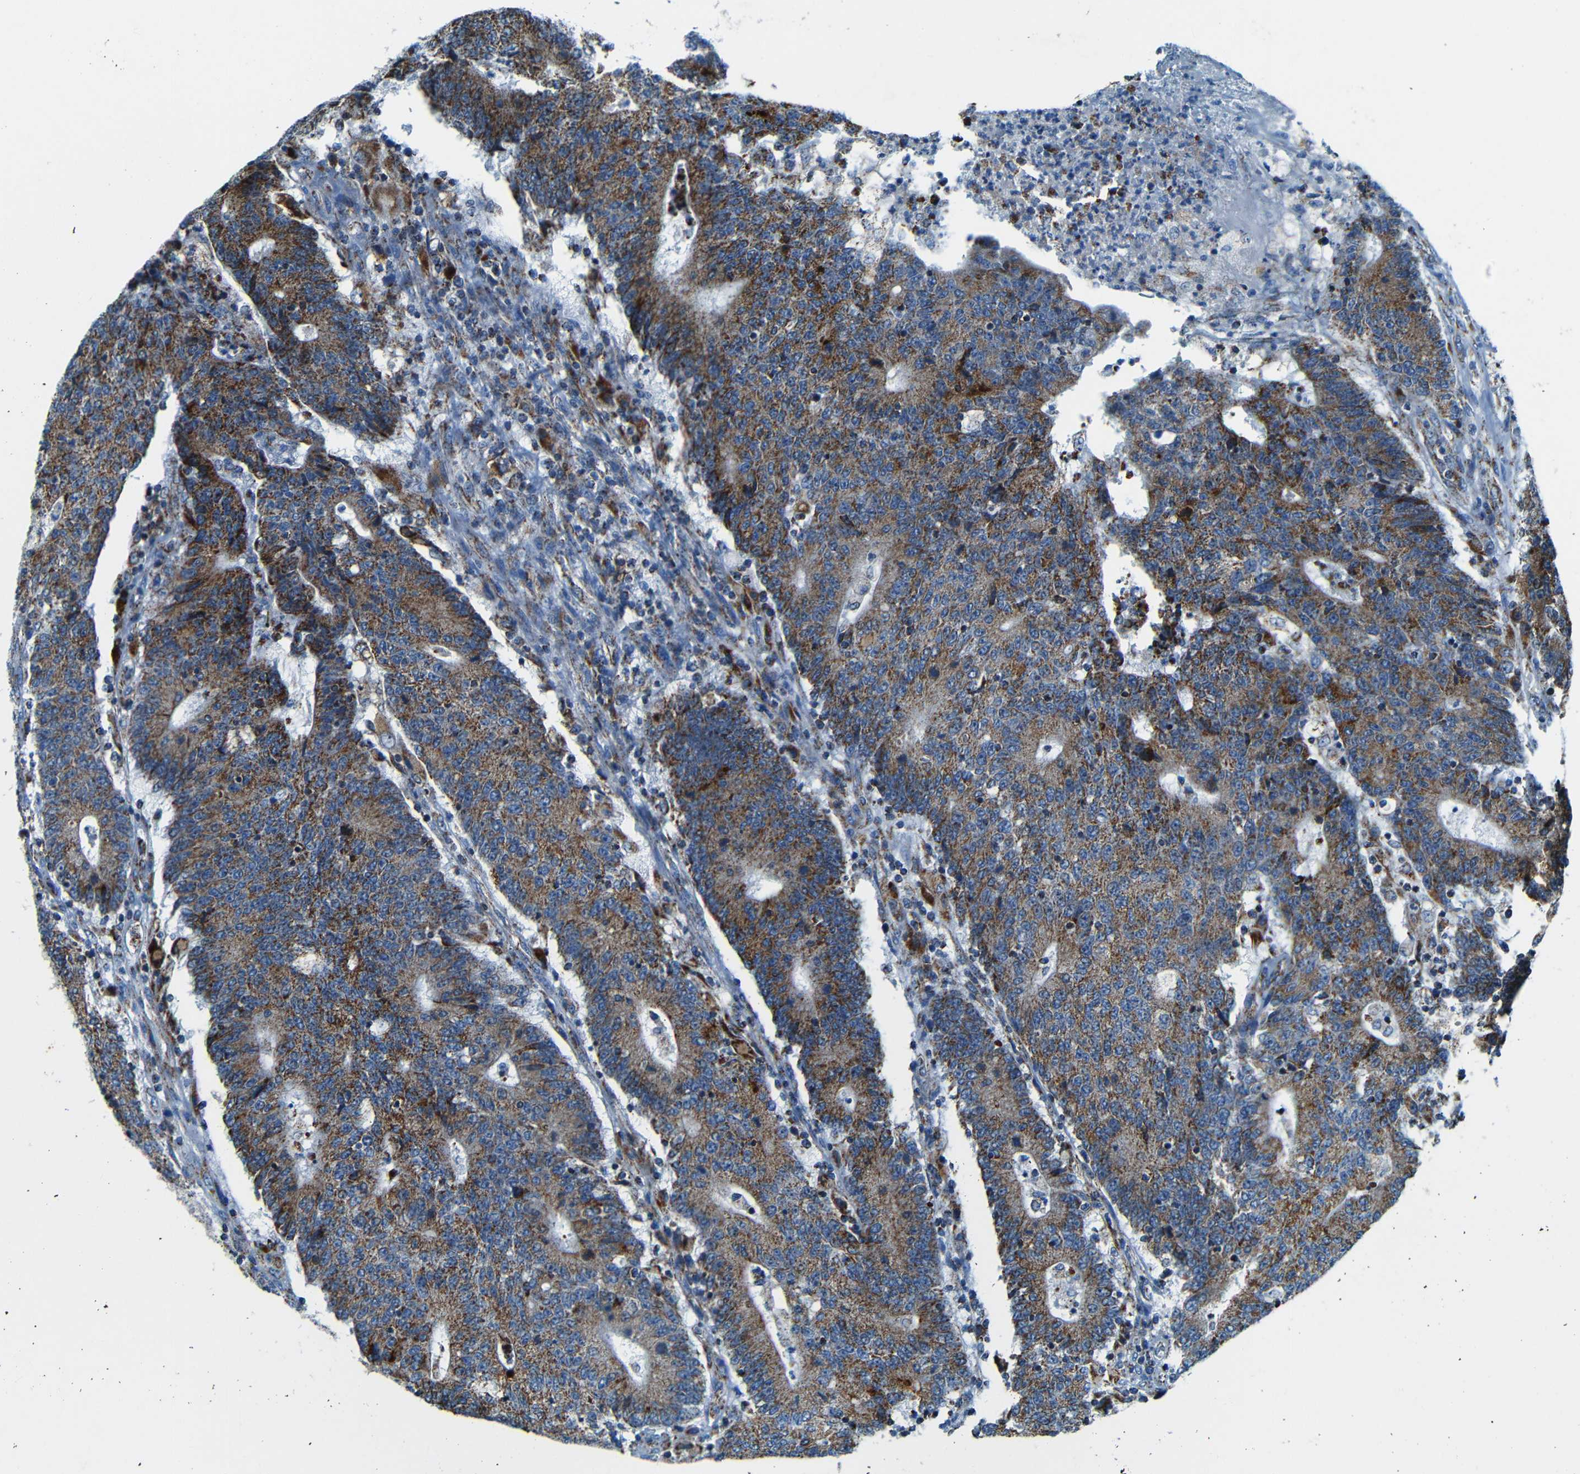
{"staining": {"intensity": "strong", "quantity": "25%-75%", "location": "cytoplasmic/membranous"}, "tissue": "colorectal cancer", "cell_type": "Tumor cells", "image_type": "cancer", "snomed": [{"axis": "morphology", "description": "Normal tissue, NOS"}, {"axis": "morphology", "description": "Adenocarcinoma, NOS"}, {"axis": "topography", "description": "Colon"}], "caption": "Immunohistochemical staining of human adenocarcinoma (colorectal) shows high levels of strong cytoplasmic/membranous protein expression in approximately 25%-75% of tumor cells.", "gene": "WSCD2", "patient": {"sex": "female", "age": 75}}